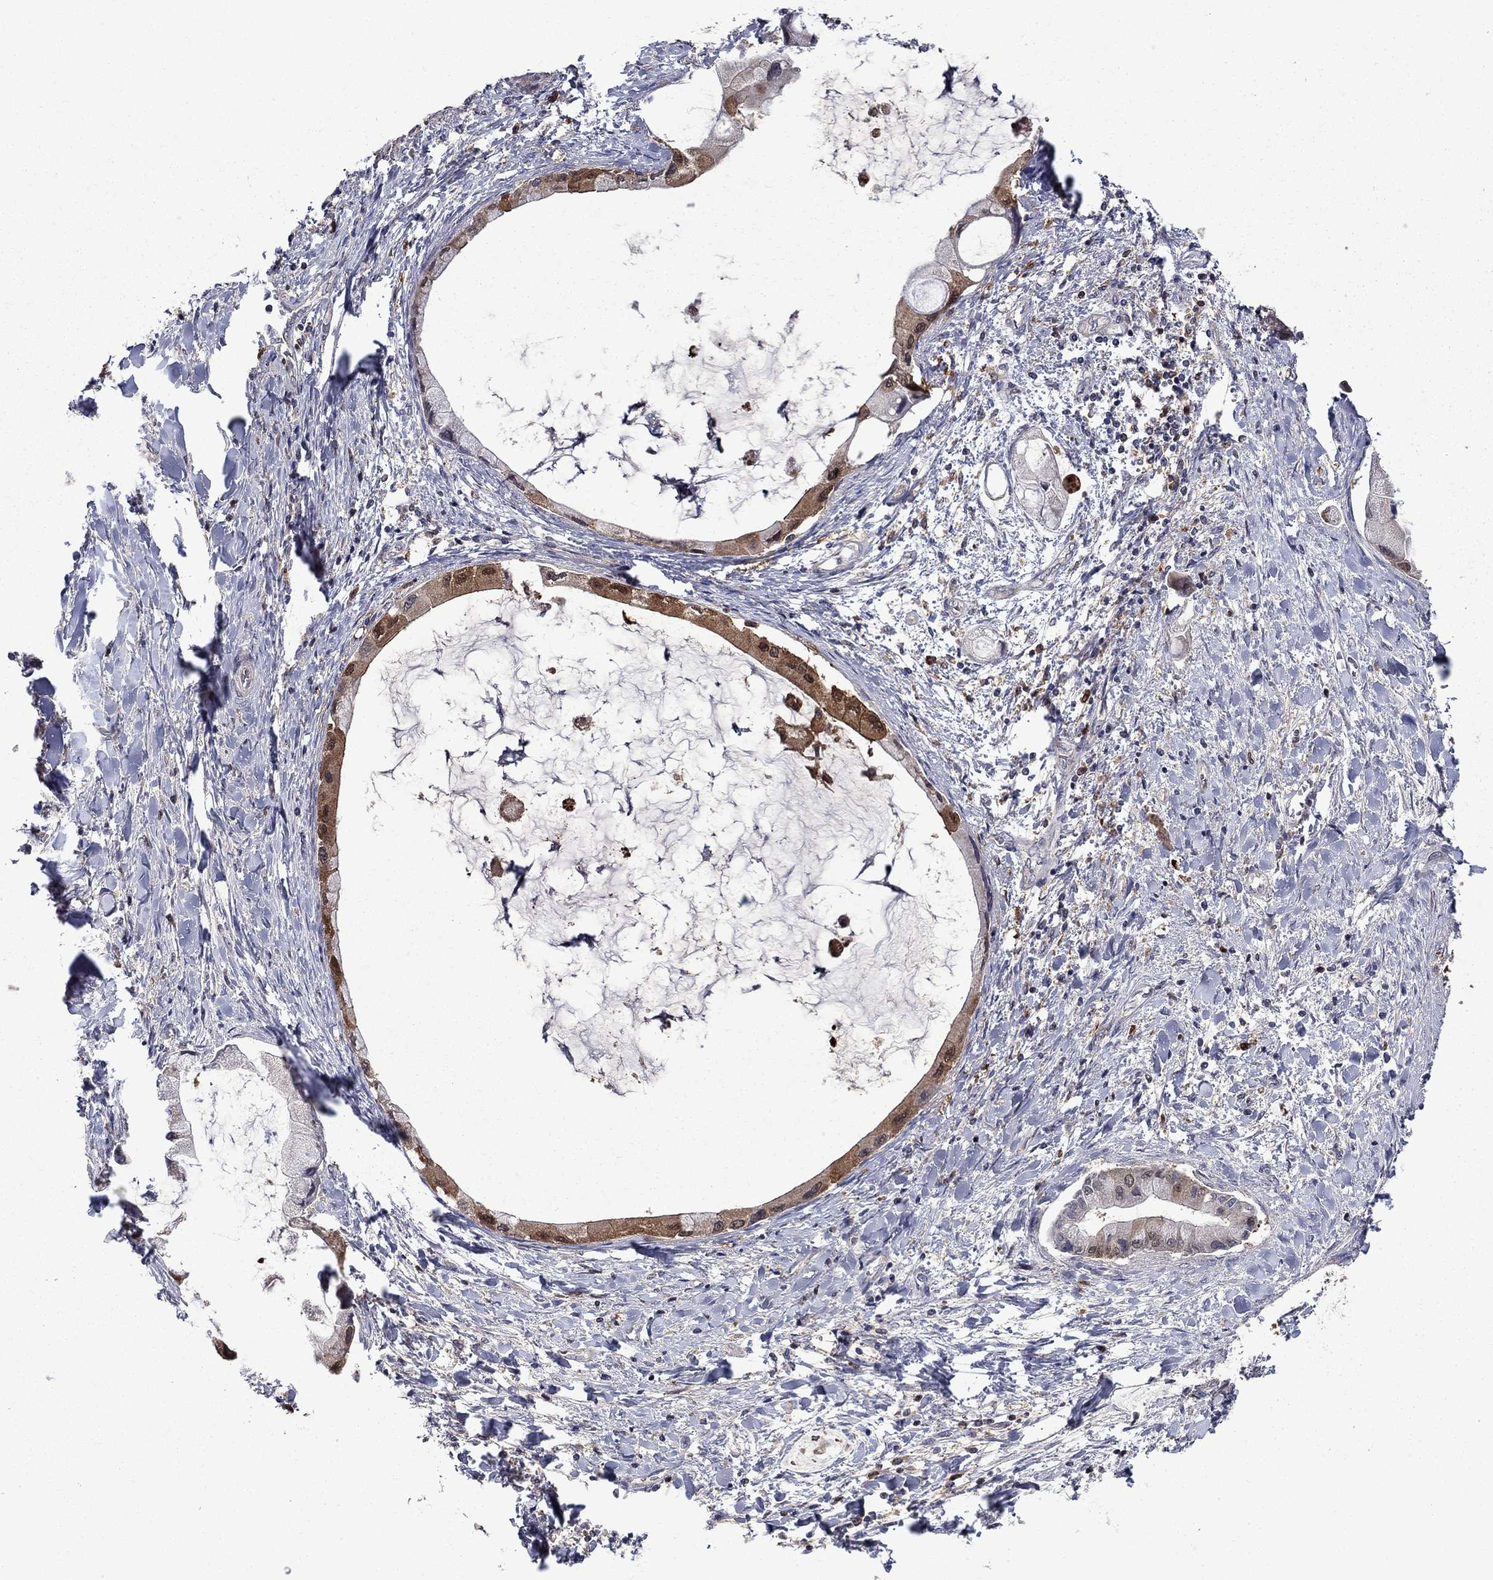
{"staining": {"intensity": "moderate", "quantity": "25%-75%", "location": "cytoplasmic/membranous"}, "tissue": "liver cancer", "cell_type": "Tumor cells", "image_type": "cancer", "snomed": [{"axis": "morphology", "description": "Cholangiocarcinoma"}, {"axis": "topography", "description": "Liver"}], "caption": "High-power microscopy captured an immunohistochemistry histopathology image of cholangiocarcinoma (liver), revealing moderate cytoplasmic/membranous staining in about 25%-75% of tumor cells.", "gene": "TPMT", "patient": {"sex": "male", "age": 50}}